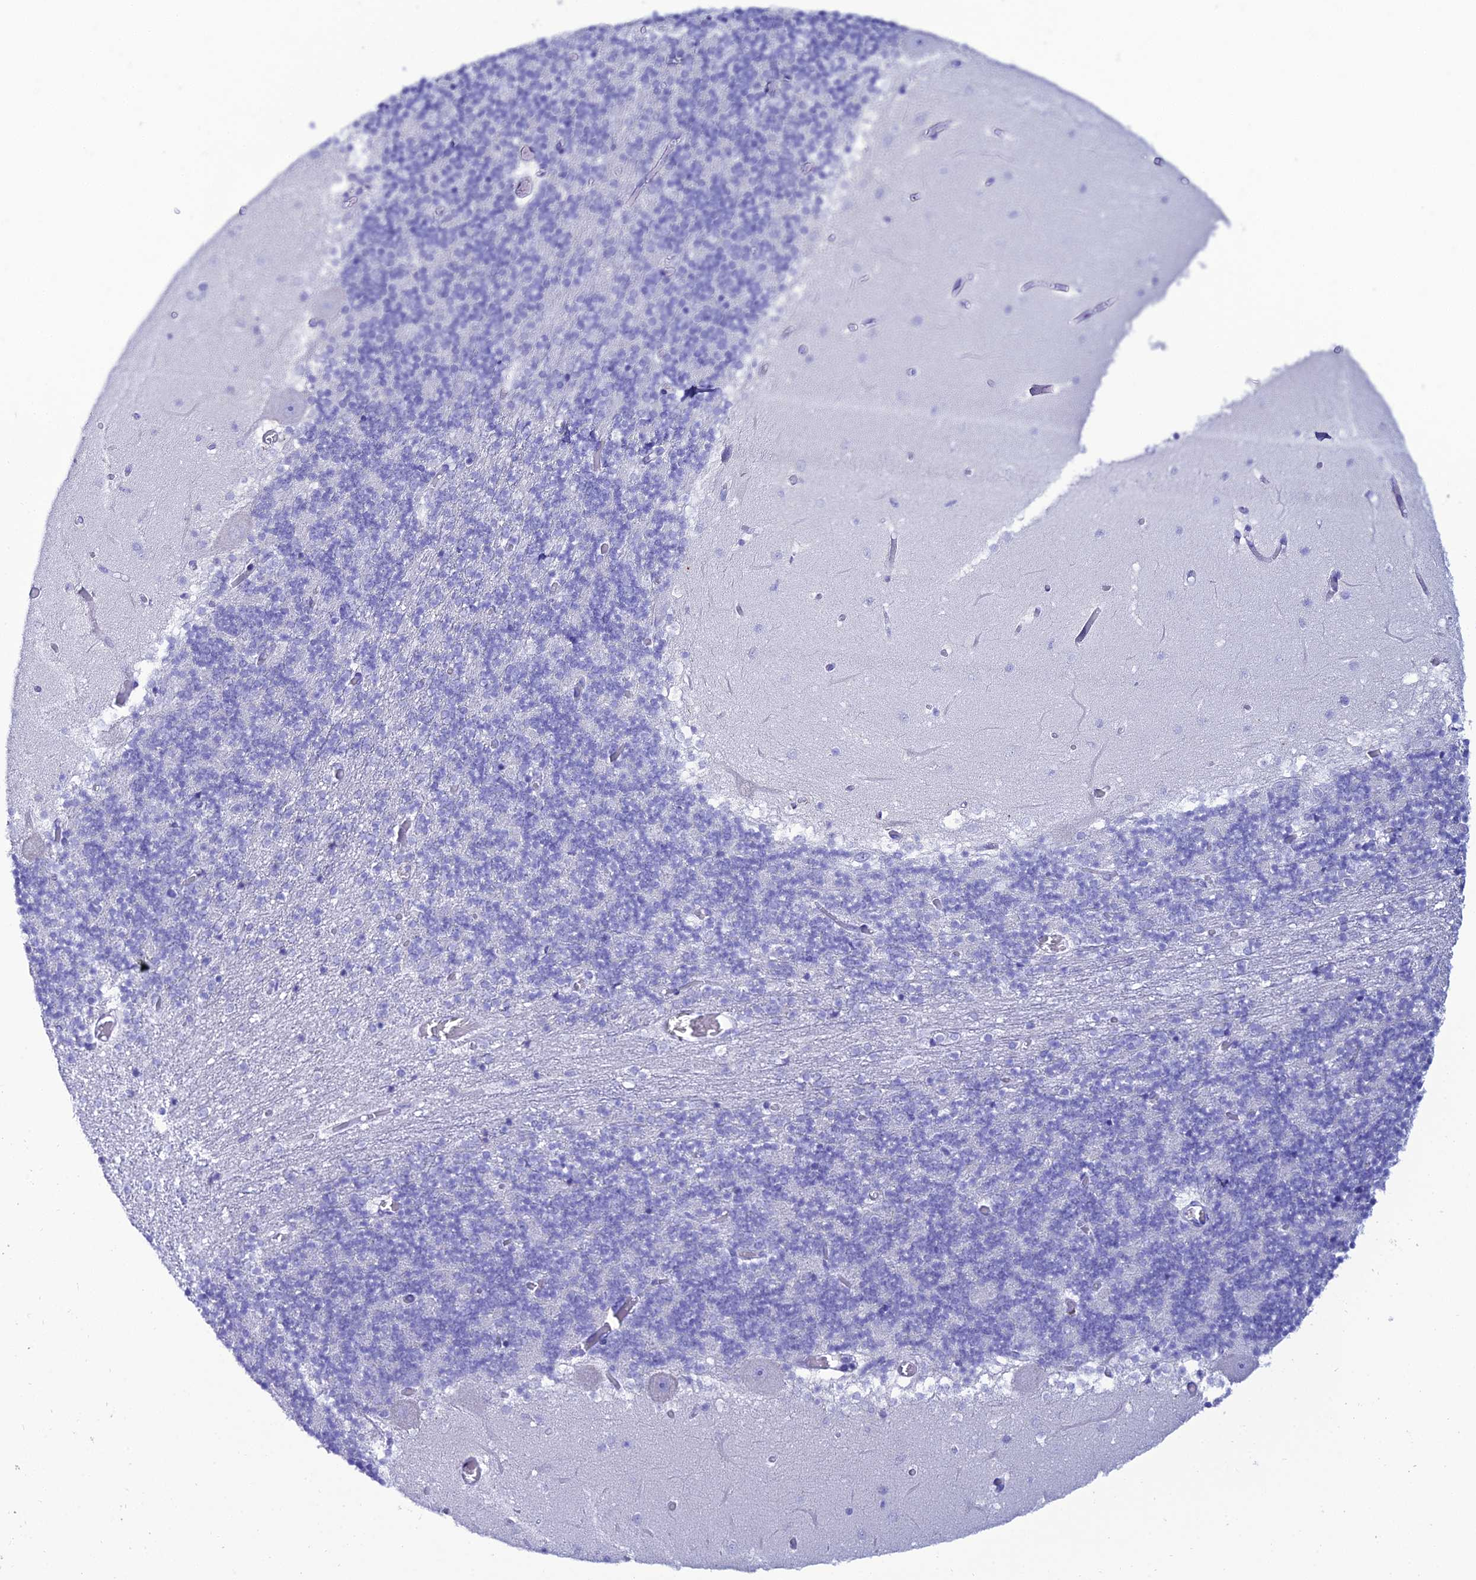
{"staining": {"intensity": "negative", "quantity": "none", "location": "none"}, "tissue": "cerebellum", "cell_type": "Cells in granular layer", "image_type": "normal", "snomed": [{"axis": "morphology", "description": "Normal tissue, NOS"}, {"axis": "topography", "description": "Cerebellum"}], "caption": "A high-resolution histopathology image shows immunohistochemistry staining of benign cerebellum, which shows no significant expression in cells in granular layer.", "gene": "OR4D5", "patient": {"sex": "female", "age": 28}}